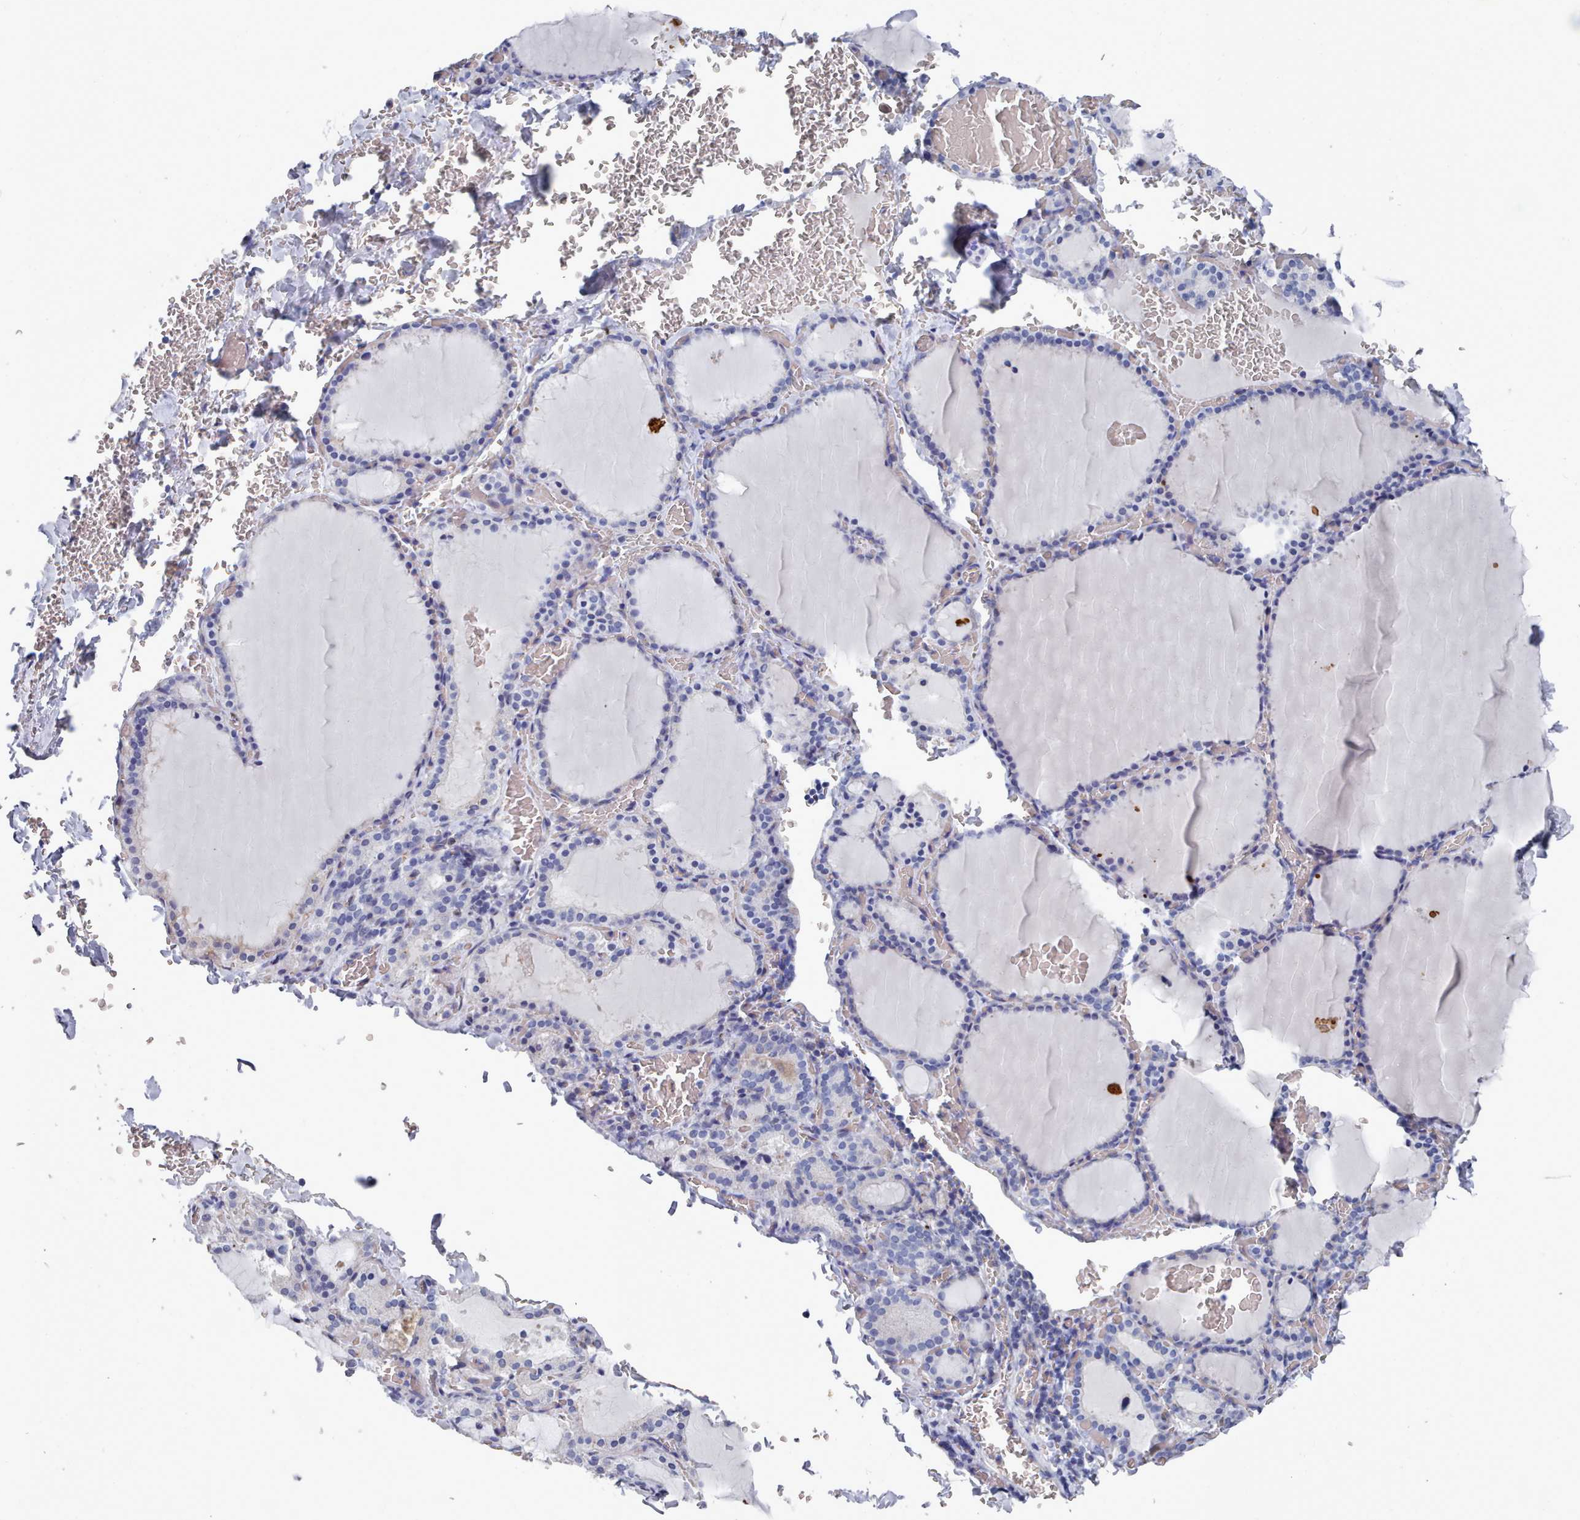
{"staining": {"intensity": "negative", "quantity": "none", "location": "none"}, "tissue": "thyroid gland", "cell_type": "Glandular cells", "image_type": "normal", "snomed": [{"axis": "morphology", "description": "Normal tissue, NOS"}, {"axis": "topography", "description": "Thyroid gland"}], "caption": "The immunohistochemistry (IHC) image has no significant staining in glandular cells of thyroid gland. (Immunohistochemistry (ihc), brightfield microscopy, high magnification).", "gene": "ENSG00000285188", "patient": {"sex": "female", "age": 39}}